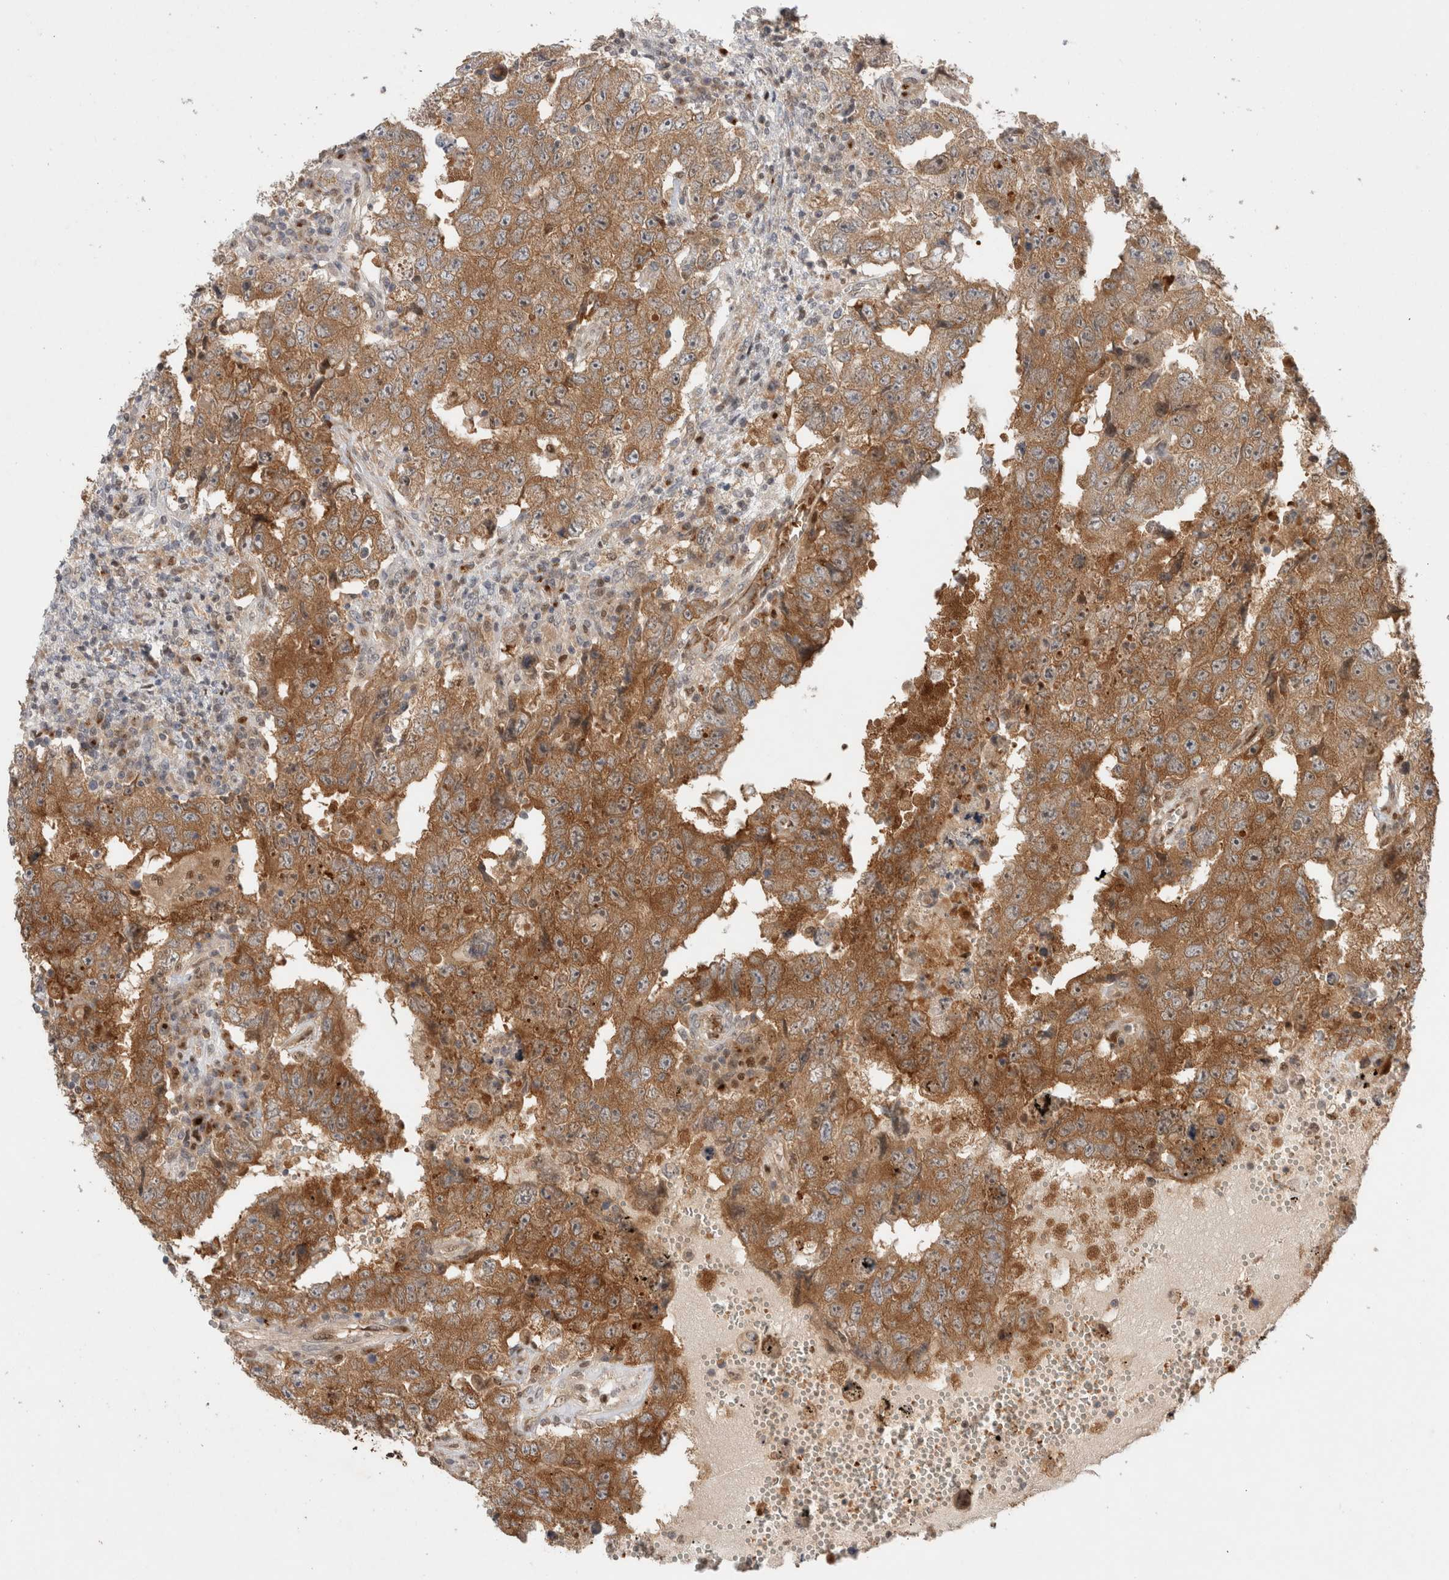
{"staining": {"intensity": "strong", "quantity": ">75%", "location": "cytoplasmic/membranous"}, "tissue": "testis cancer", "cell_type": "Tumor cells", "image_type": "cancer", "snomed": [{"axis": "morphology", "description": "Carcinoma, Embryonal, NOS"}, {"axis": "topography", "description": "Testis"}], "caption": "Immunohistochemistry photomicrograph of neoplastic tissue: testis cancer (embryonal carcinoma) stained using IHC demonstrates high levels of strong protein expression localized specifically in the cytoplasmic/membranous of tumor cells, appearing as a cytoplasmic/membranous brown color.", "gene": "OTUD6B", "patient": {"sex": "male", "age": 26}}